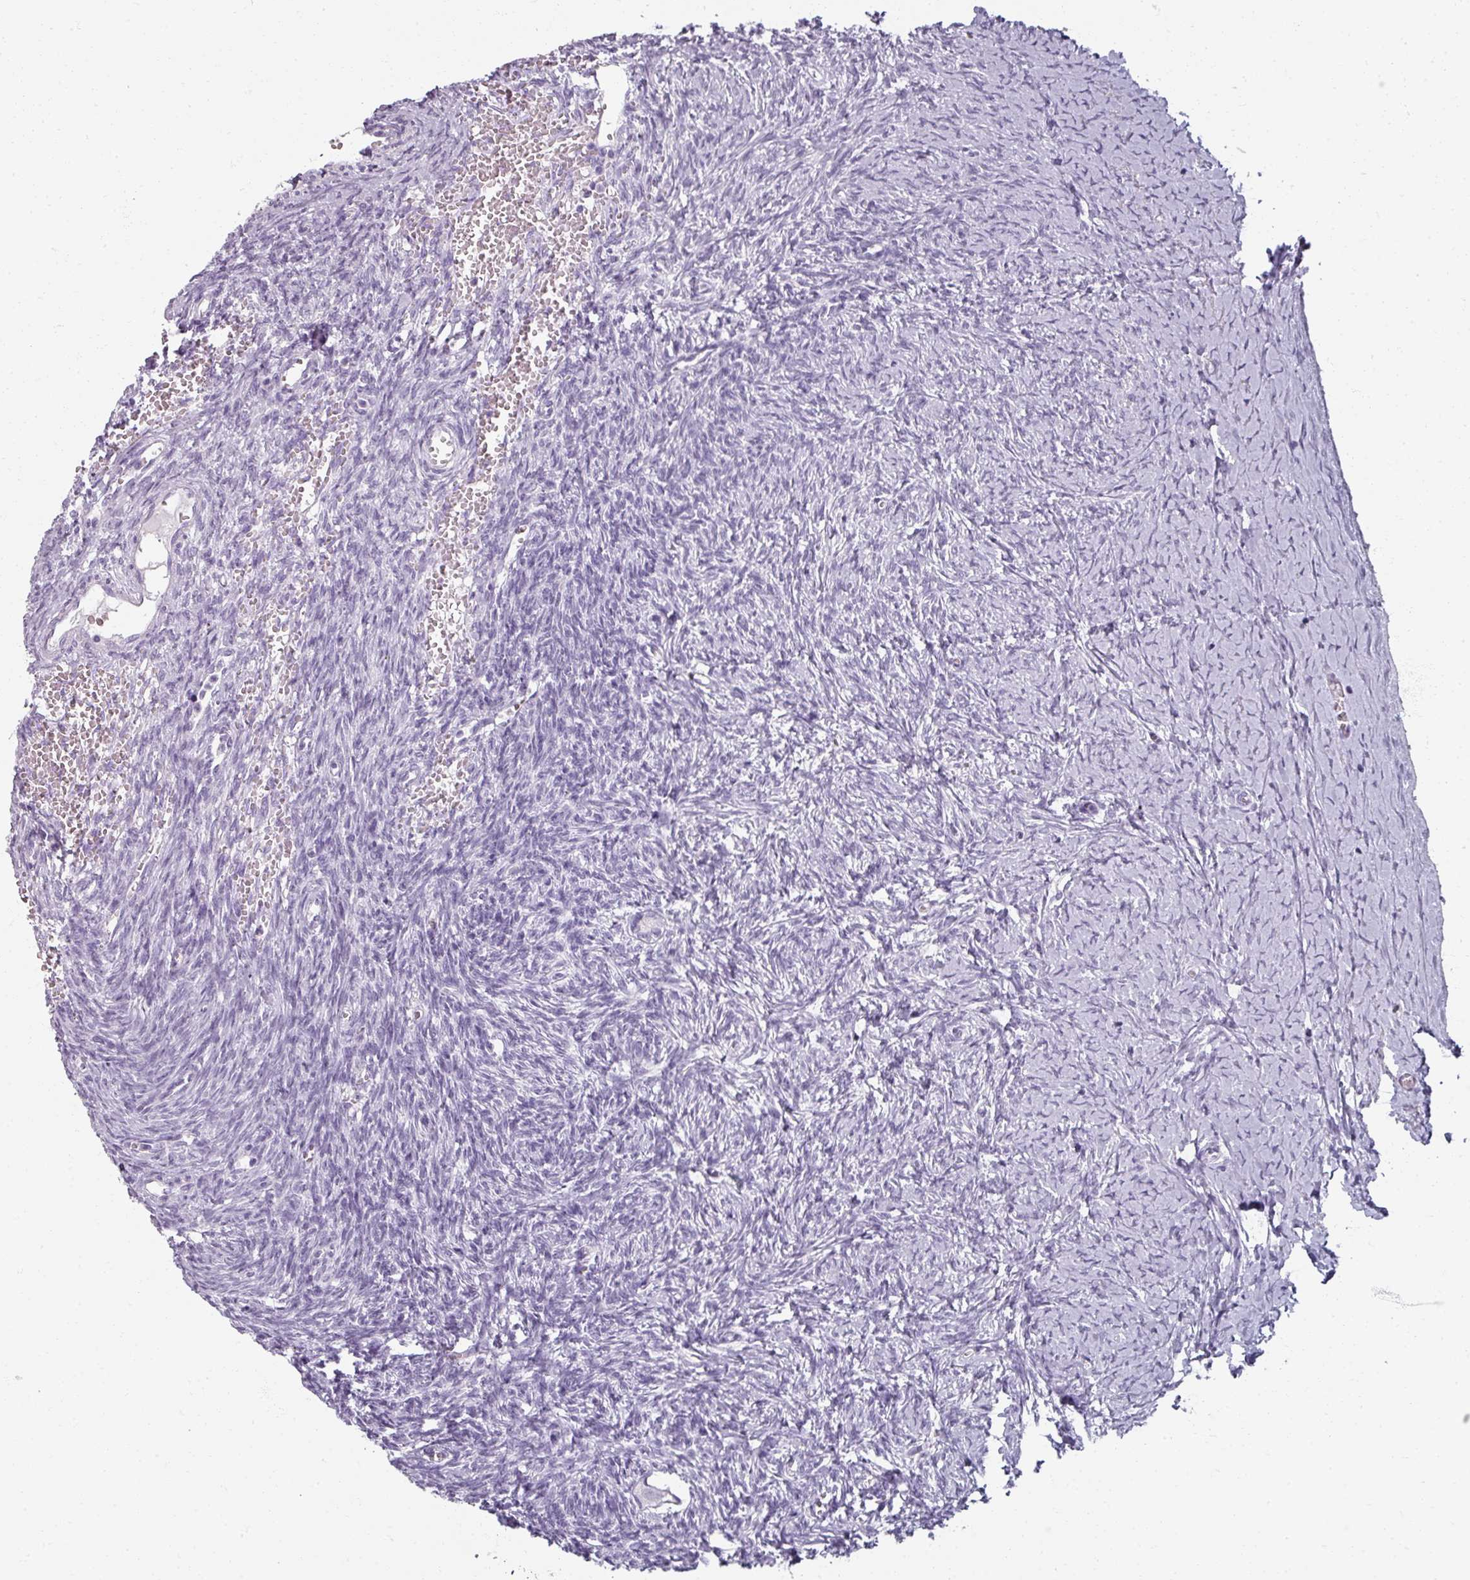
{"staining": {"intensity": "negative", "quantity": "none", "location": "none"}, "tissue": "ovary", "cell_type": "Follicle cells", "image_type": "normal", "snomed": [{"axis": "morphology", "description": "Normal tissue, NOS"}, {"axis": "topography", "description": "Ovary"}], "caption": "Follicle cells show no significant protein expression in normal ovary.", "gene": "REG3A", "patient": {"sex": "female", "age": 39}}